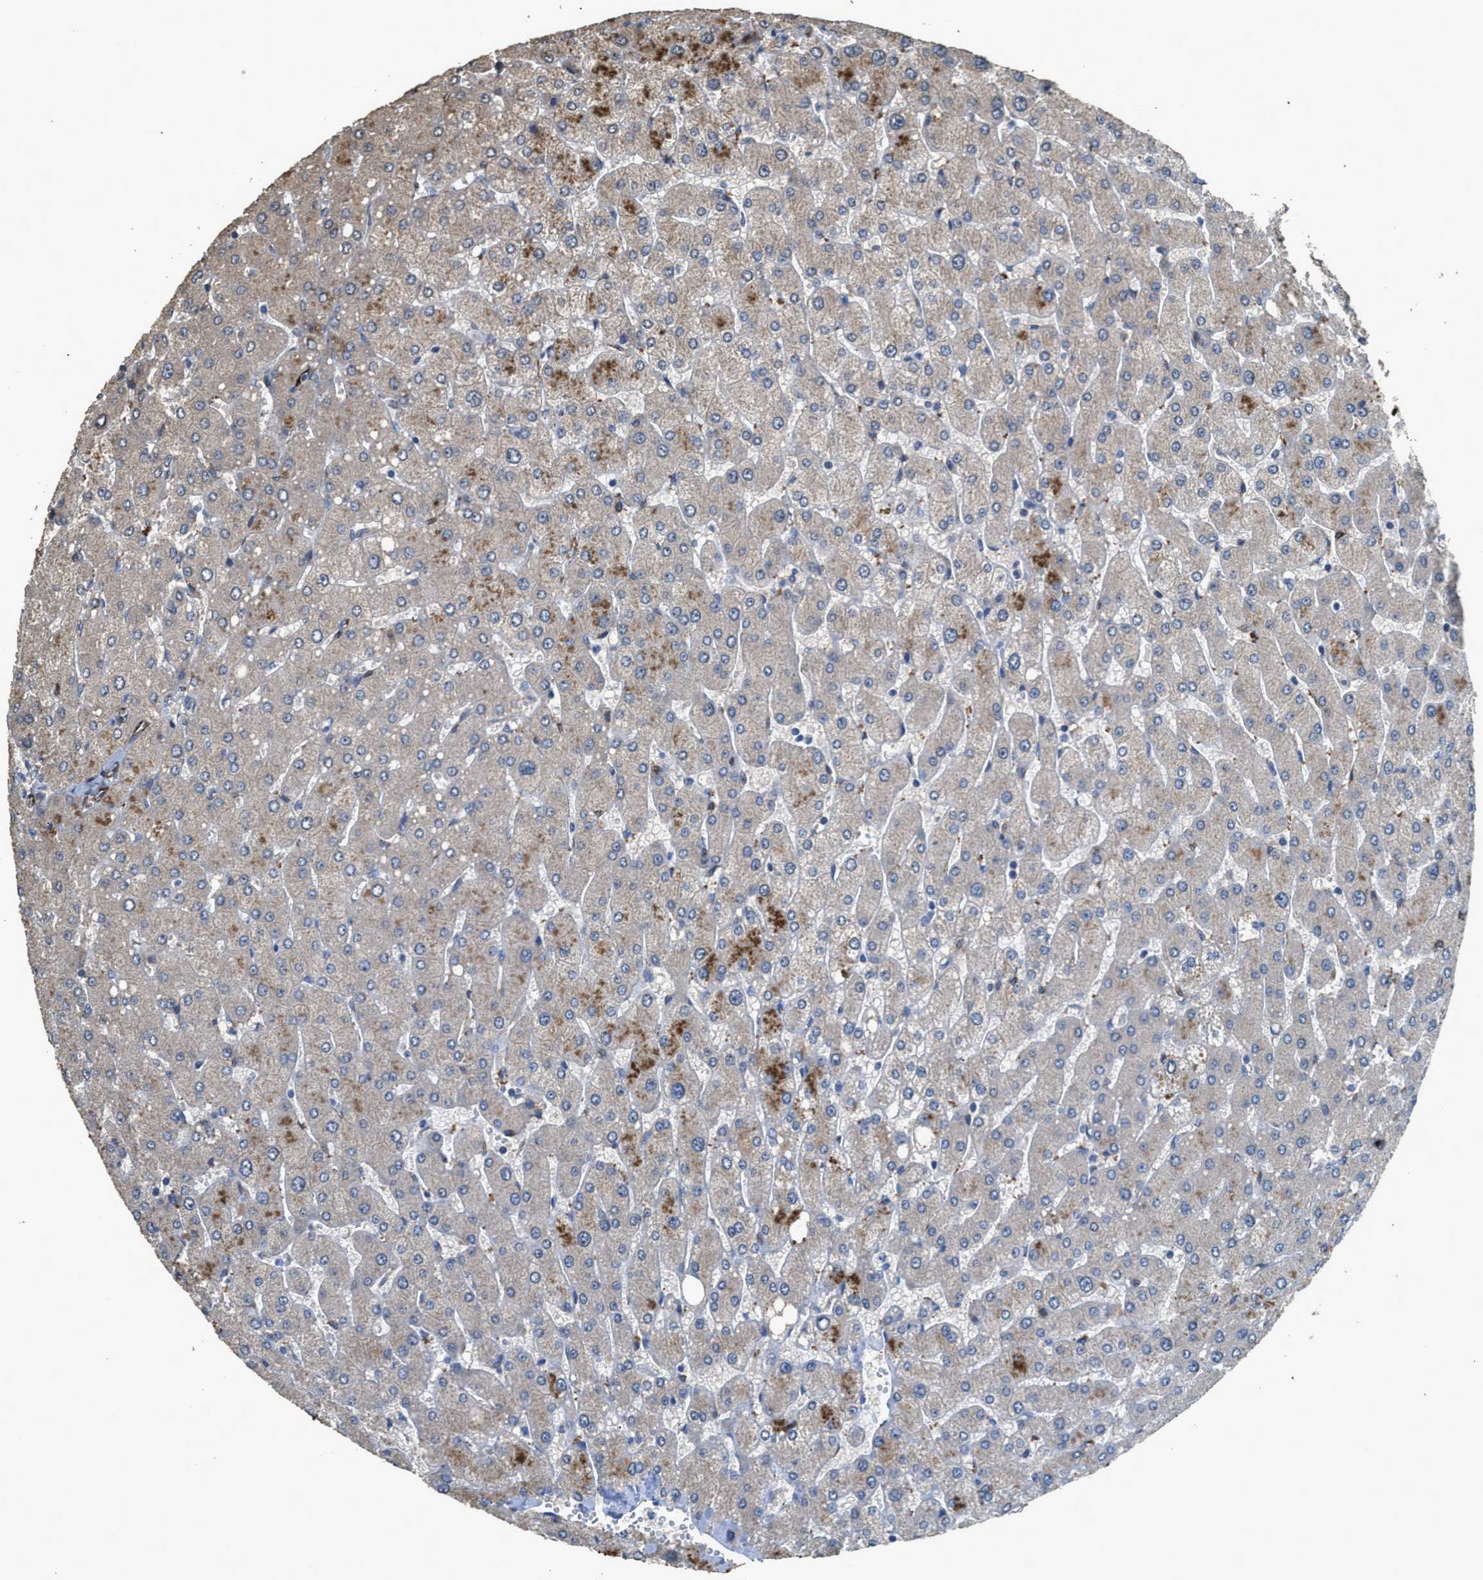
{"staining": {"intensity": "negative", "quantity": "none", "location": "none"}, "tissue": "liver", "cell_type": "Cholangiocytes", "image_type": "normal", "snomed": [{"axis": "morphology", "description": "Normal tissue, NOS"}, {"axis": "topography", "description": "Liver"}], "caption": "This histopathology image is of normal liver stained with IHC to label a protein in brown with the nuclei are counter-stained blue. There is no expression in cholangiocytes.", "gene": "SYNM", "patient": {"sex": "male", "age": 55}}